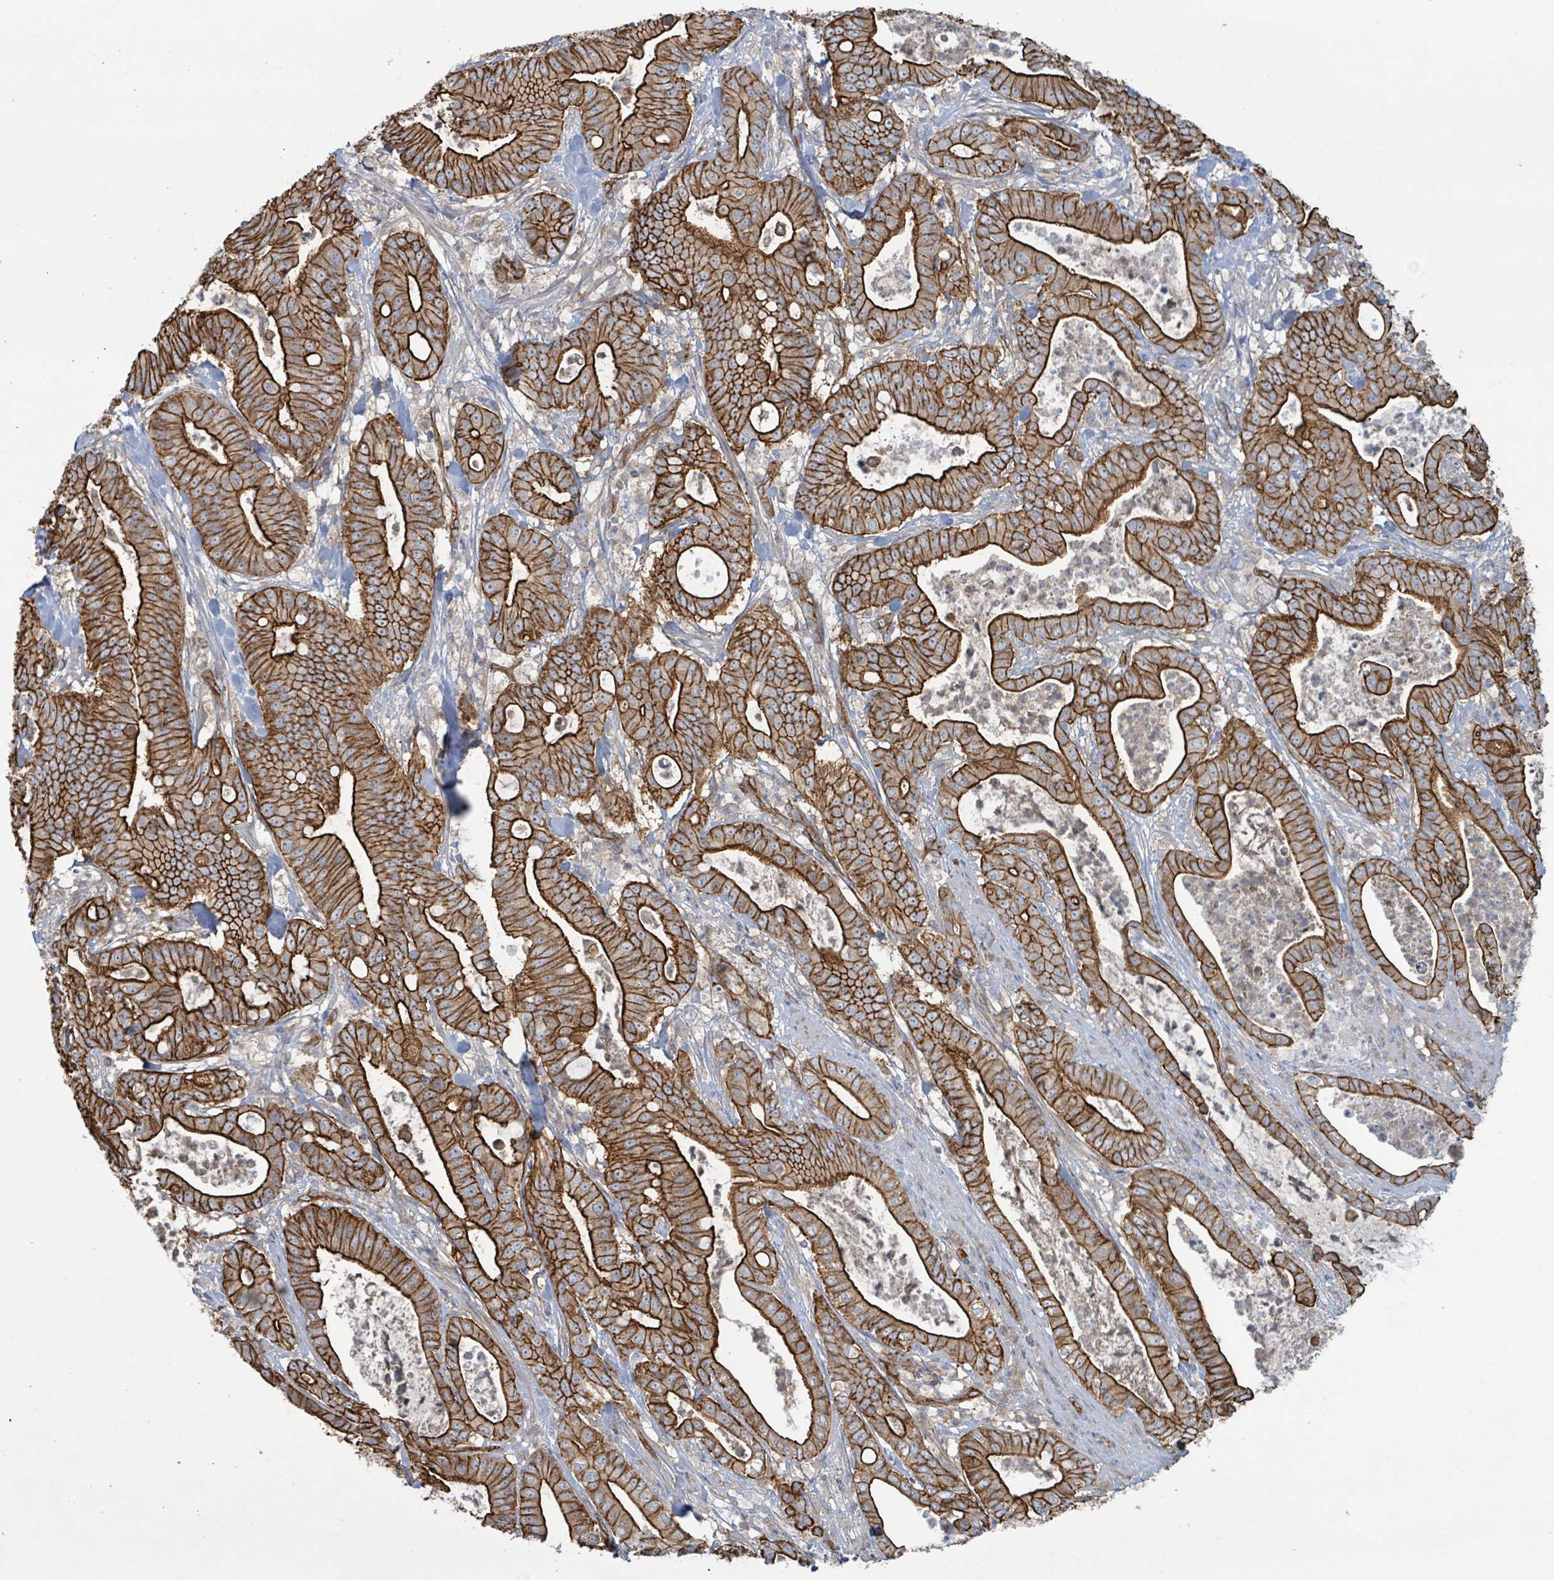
{"staining": {"intensity": "strong", "quantity": ">75%", "location": "cytoplasmic/membranous"}, "tissue": "pancreatic cancer", "cell_type": "Tumor cells", "image_type": "cancer", "snomed": [{"axis": "morphology", "description": "Adenocarcinoma, NOS"}, {"axis": "topography", "description": "Pancreas"}], "caption": "Protein staining exhibits strong cytoplasmic/membranous positivity in approximately >75% of tumor cells in pancreatic adenocarcinoma. Ihc stains the protein of interest in brown and the nuclei are stained blue.", "gene": "LDOC1", "patient": {"sex": "male", "age": 71}}